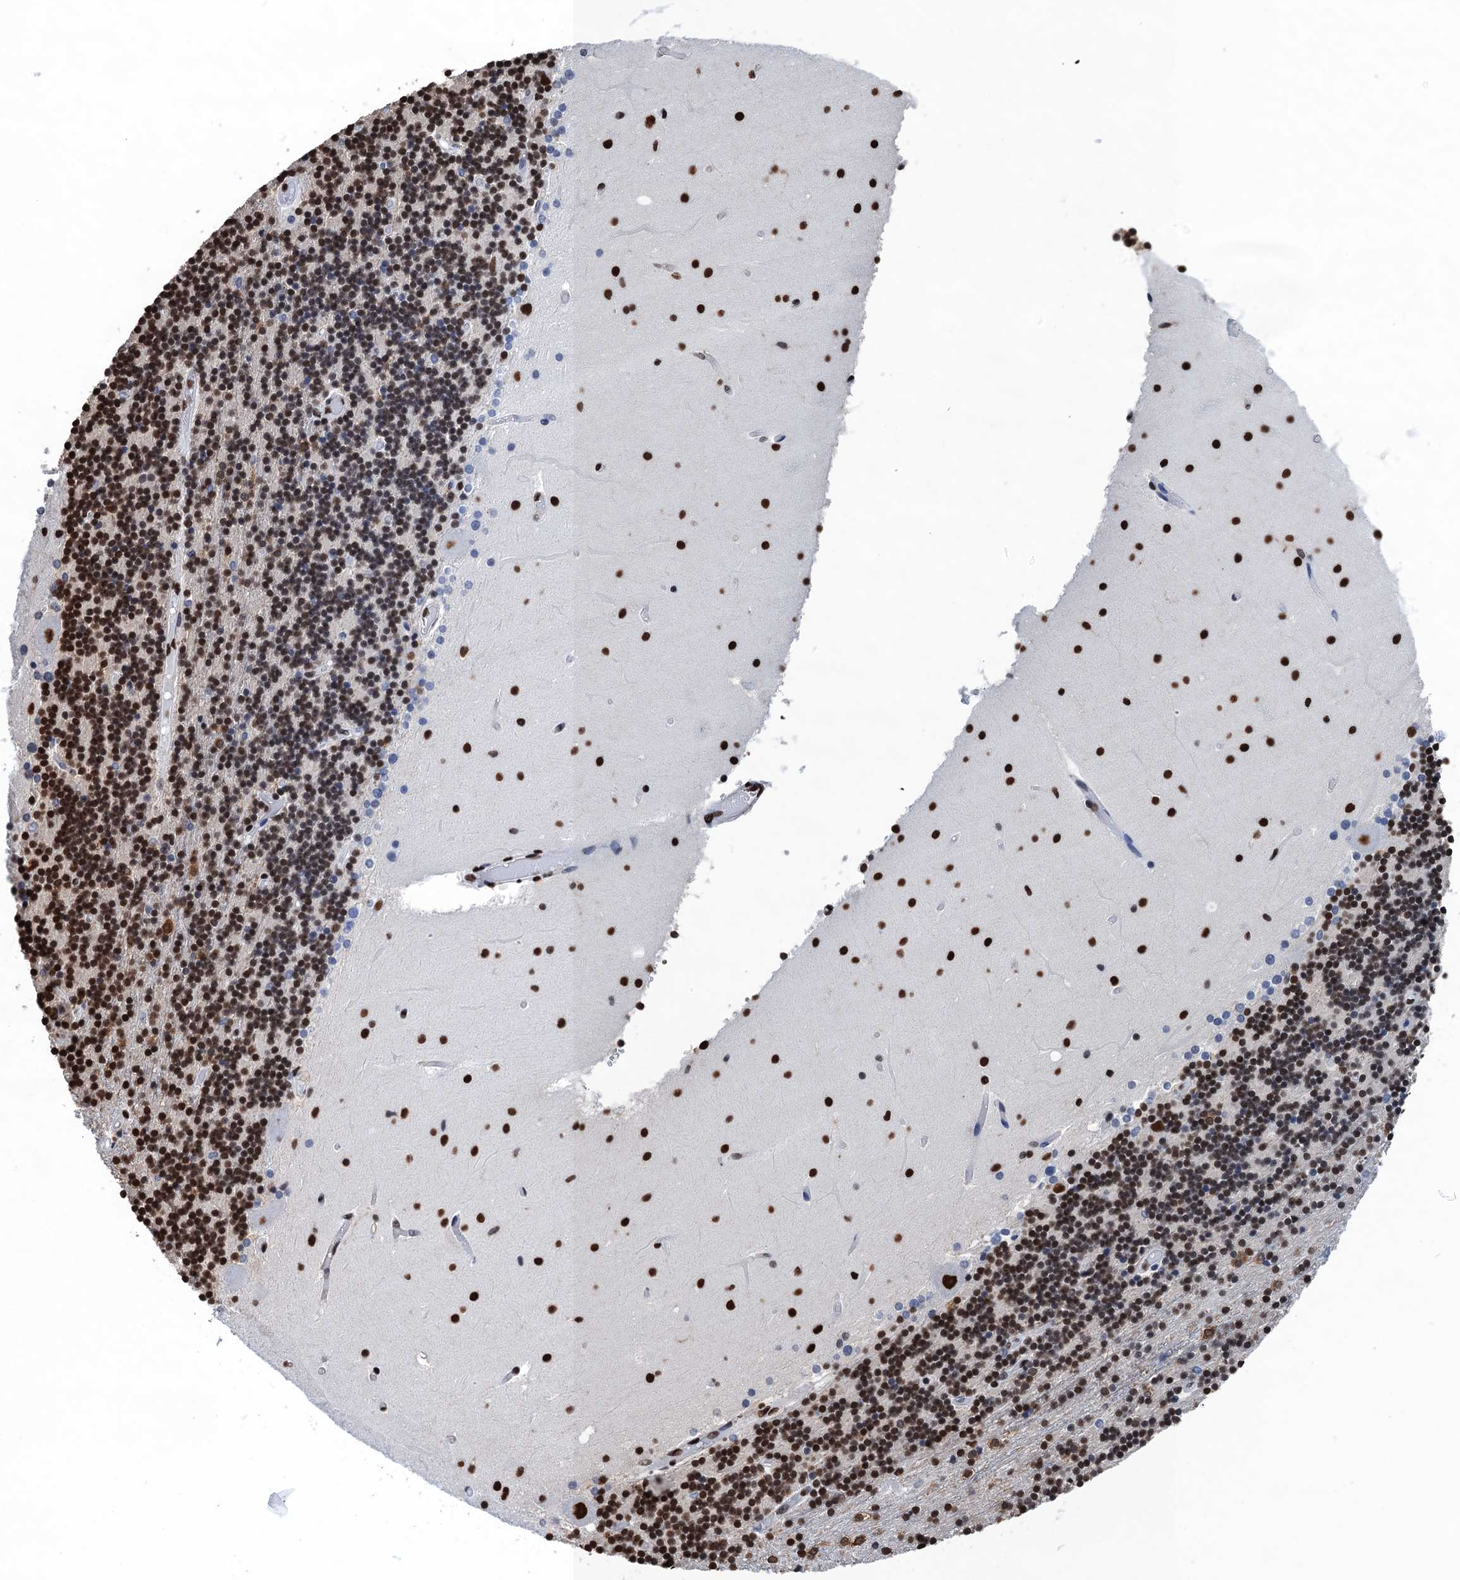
{"staining": {"intensity": "strong", "quantity": ">75%", "location": "nuclear"}, "tissue": "cerebellum", "cell_type": "Cells in granular layer", "image_type": "normal", "snomed": [{"axis": "morphology", "description": "Normal tissue, NOS"}, {"axis": "topography", "description": "Cerebellum"}], "caption": "This histopathology image reveals immunohistochemistry (IHC) staining of unremarkable cerebellum, with high strong nuclear expression in approximately >75% of cells in granular layer.", "gene": "UBA2", "patient": {"sex": "female", "age": 28}}